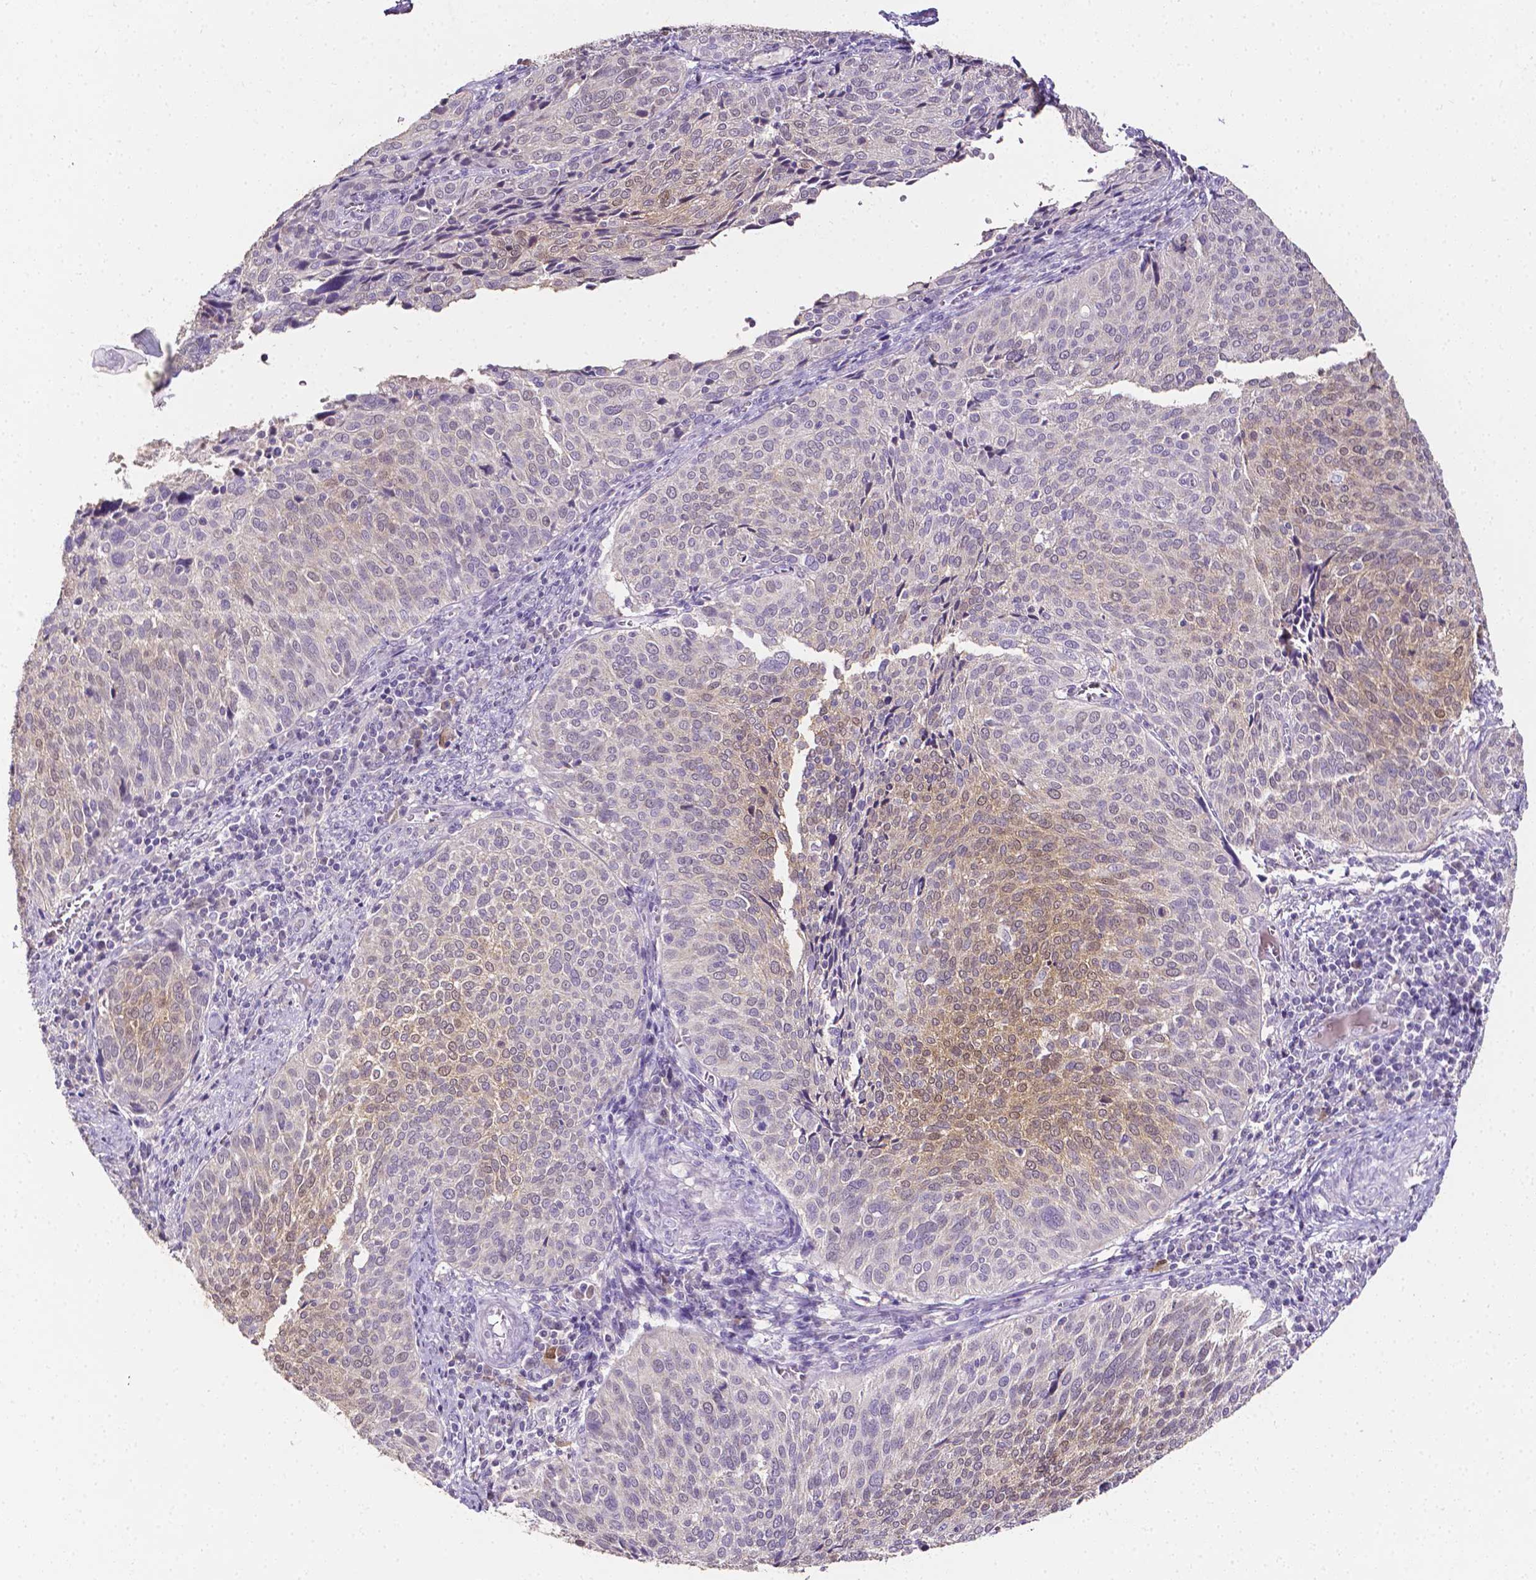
{"staining": {"intensity": "weak", "quantity": "25%-75%", "location": "cytoplasmic/membranous,nuclear"}, "tissue": "cervical cancer", "cell_type": "Tumor cells", "image_type": "cancer", "snomed": [{"axis": "morphology", "description": "Squamous cell carcinoma, NOS"}, {"axis": "topography", "description": "Cervix"}], "caption": "Tumor cells show weak cytoplasmic/membranous and nuclear staining in about 25%-75% of cells in squamous cell carcinoma (cervical). (DAB IHC with brightfield microscopy, high magnification).", "gene": "PSAT1", "patient": {"sex": "female", "age": 39}}